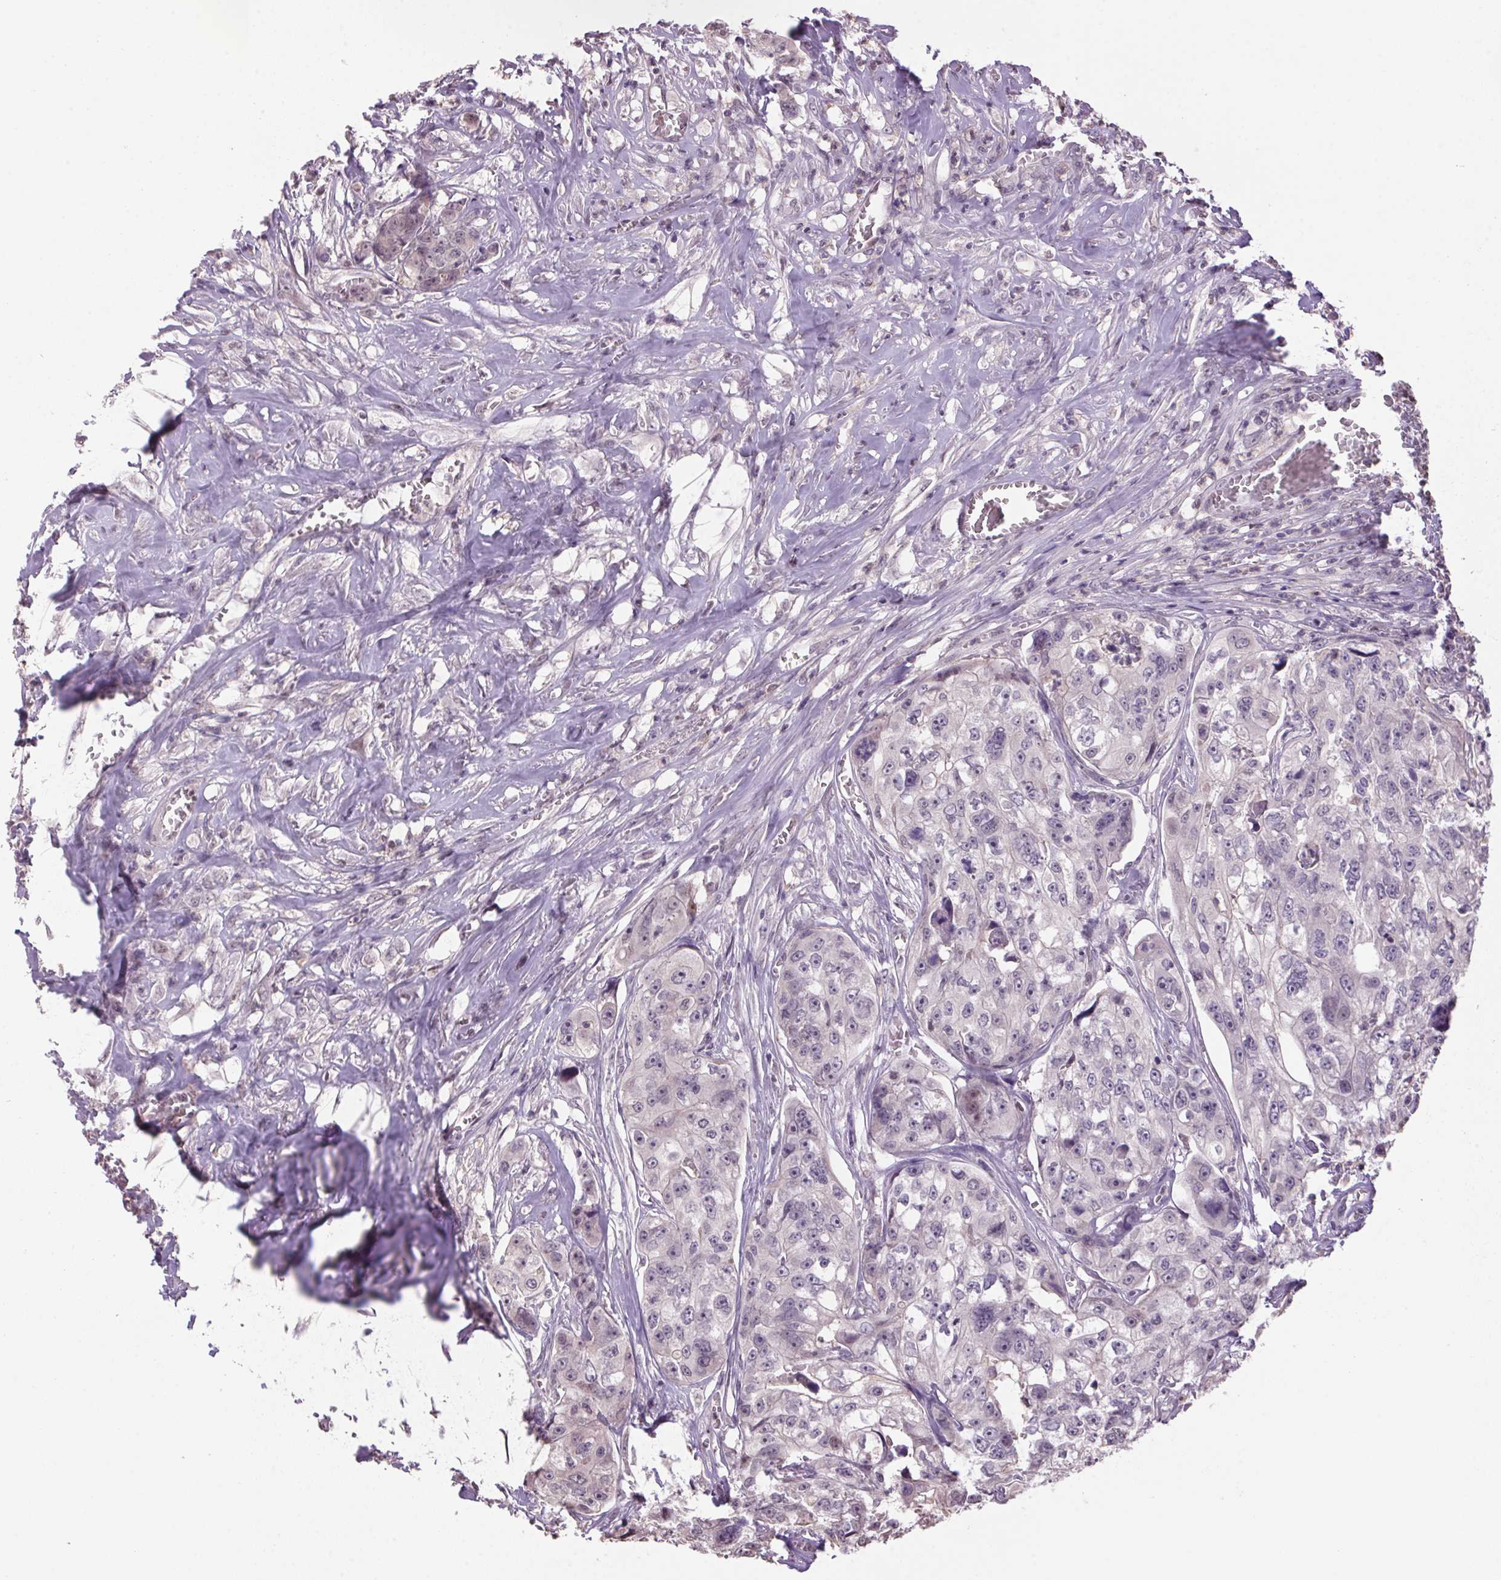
{"staining": {"intensity": "negative", "quantity": "none", "location": "none"}, "tissue": "colorectal cancer", "cell_type": "Tumor cells", "image_type": "cancer", "snomed": [{"axis": "morphology", "description": "Adenocarcinoma, NOS"}, {"axis": "topography", "description": "Rectum"}], "caption": "Immunohistochemistry (IHC) image of neoplastic tissue: adenocarcinoma (colorectal) stained with DAB (3,3'-diaminobenzidine) demonstrates no significant protein positivity in tumor cells. (DAB (3,3'-diaminobenzidine) immunohistochemistry (IHC) visualized using brightfield microscopy, high magnification).", "gene": "VWA3B", "patient": {"sex": "female", "age": 62}}